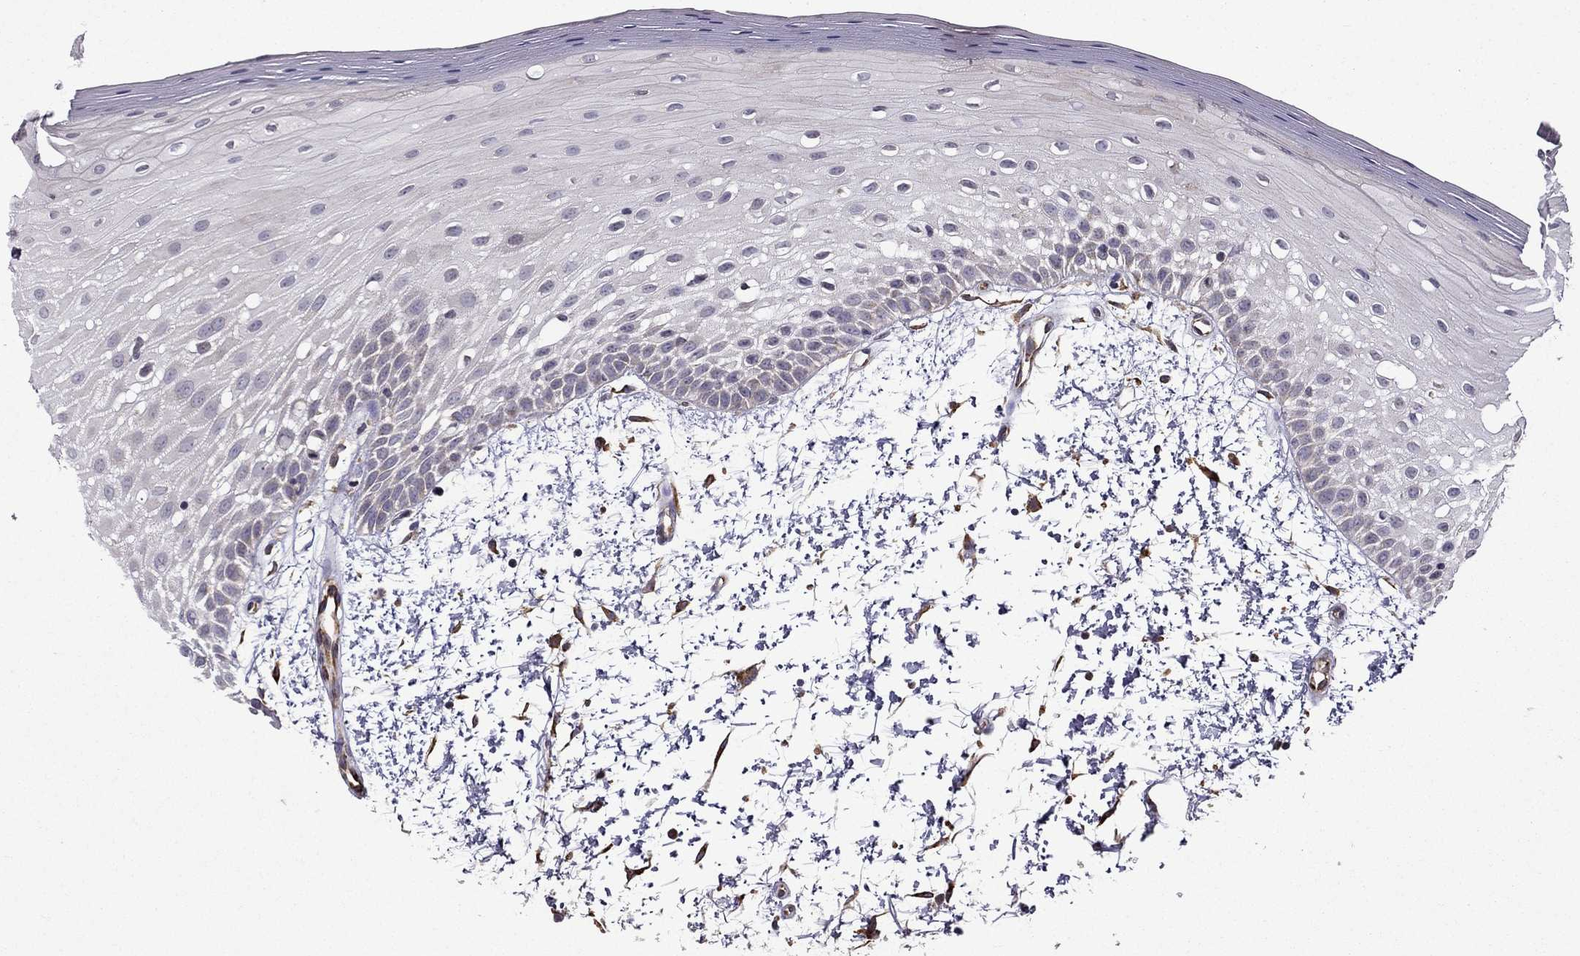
{"staining": {"intensity": "negative", "quantity": "none", "location": "none"}, "tissue": "oral mucosa", "cell_type": "Squamous epithelial cells", "image_type": "normal", "snomed": [{"axis": "morphology", "description": "Normal tissue, NOS"}, {"axis": "morphology", "description": "Squamous cell carcinoma, NOS"}, {"axis": "topography", "description": "Oral tissue"}, {"axis": "topography", "description": "Head-Neck"}], "caption": "This is an immunohistochemistry (IHC) histopathology image of normal human oral mucosa. There is no positivity in squamous epithelial cells.", "gene": "IKBIP", "patient": {"sex": "female", "age": 75}}